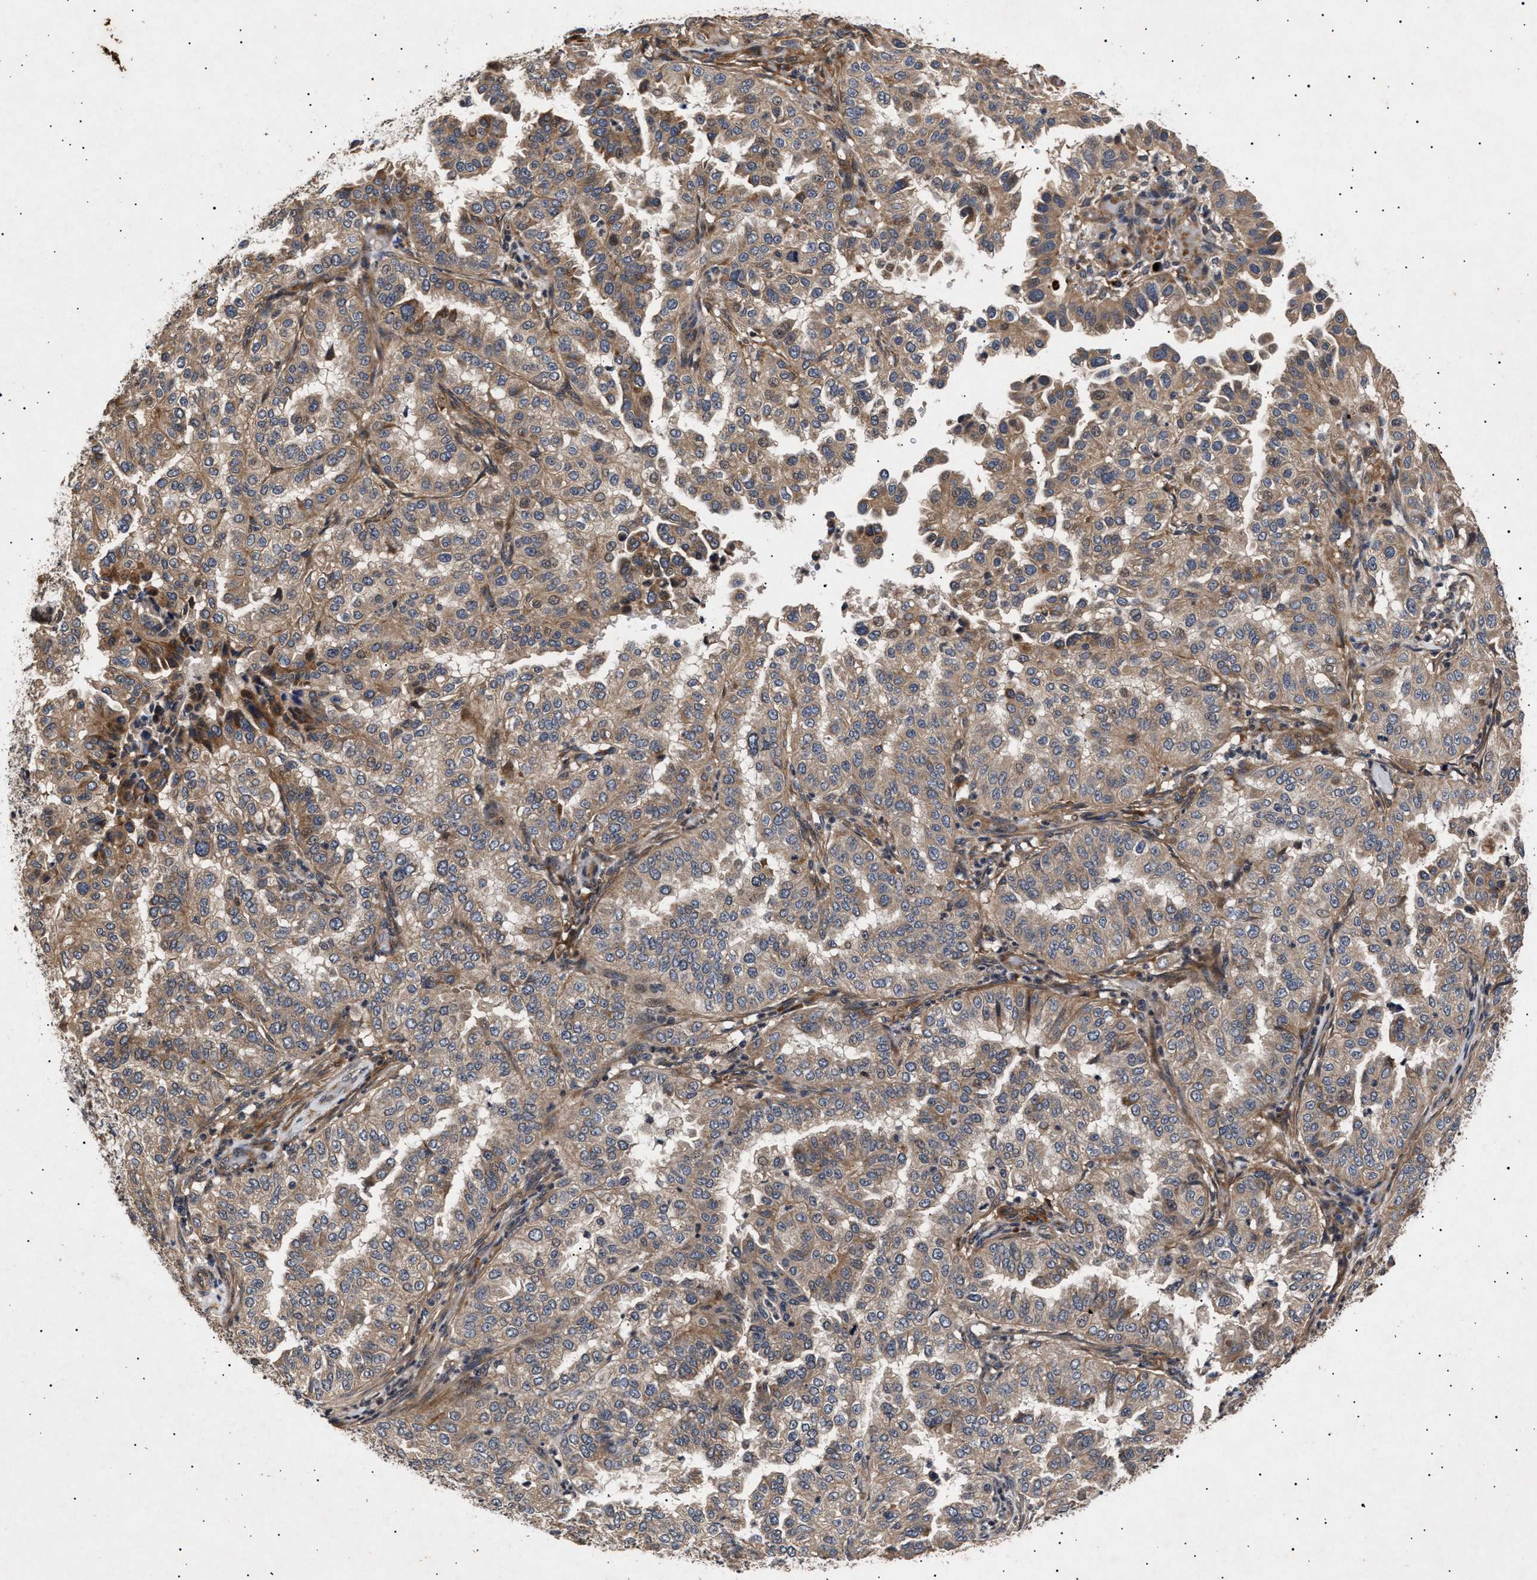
{"staining": {"intensity": "moderate", "quantity": ">75%", "location": "cytoplasmic/membranous"}, "tissue": "endometrial cancer", "cell_type": "Tumor cells", "image_type": "cancer", "snomed": [{"axis": "morphology", "description": "Adenocarcinoma, NOS"}, {"axis": "topography", "description": "Endometrium"}], "caption": "A medium amount of moderate cytoplasmic/membranous positivity is appreciated in about >75% of tumor cells in adenocarcinoma (endometrial) tissue.", "gene": "ITGB5", "patient": {"sex": "female", "age": 85}}